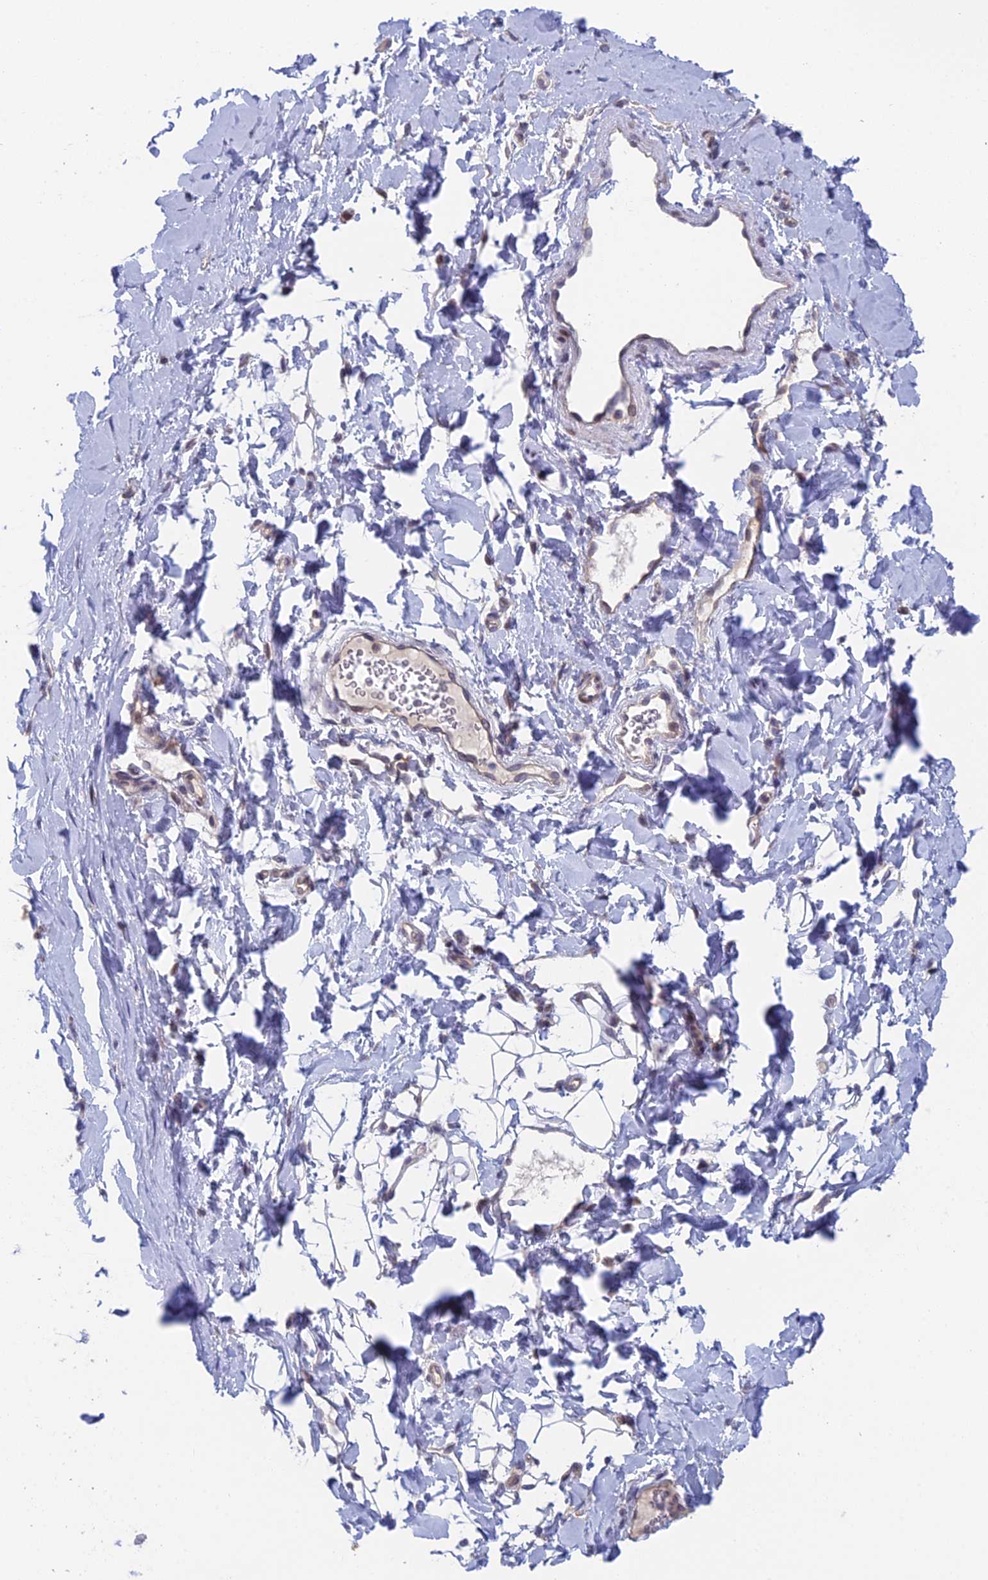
{"staining": {"intensity": "negative", "quantity": "none", "location": "none"}, "tissue": "adipose tissue", "cell_type": "Adipocytes", "image_type": "normal", "snomed": [{"axis": "morphology", "description": "Normal tissue, NOS"}, {"axis": "topography", "description": "Breast"}], "caption": "High magnification brightfield microscopy of benign adipose tissue stained with DAB (3,3'-diaminobenzidine) (brown) and counterstained with hematoxylin (blue): adipocytes show no significant positivity. (DAB immunohistochemistry with hematoxylin counter stain).", "gene": "PPP1R26", "patient": {"sex": "female", "age": 26}}